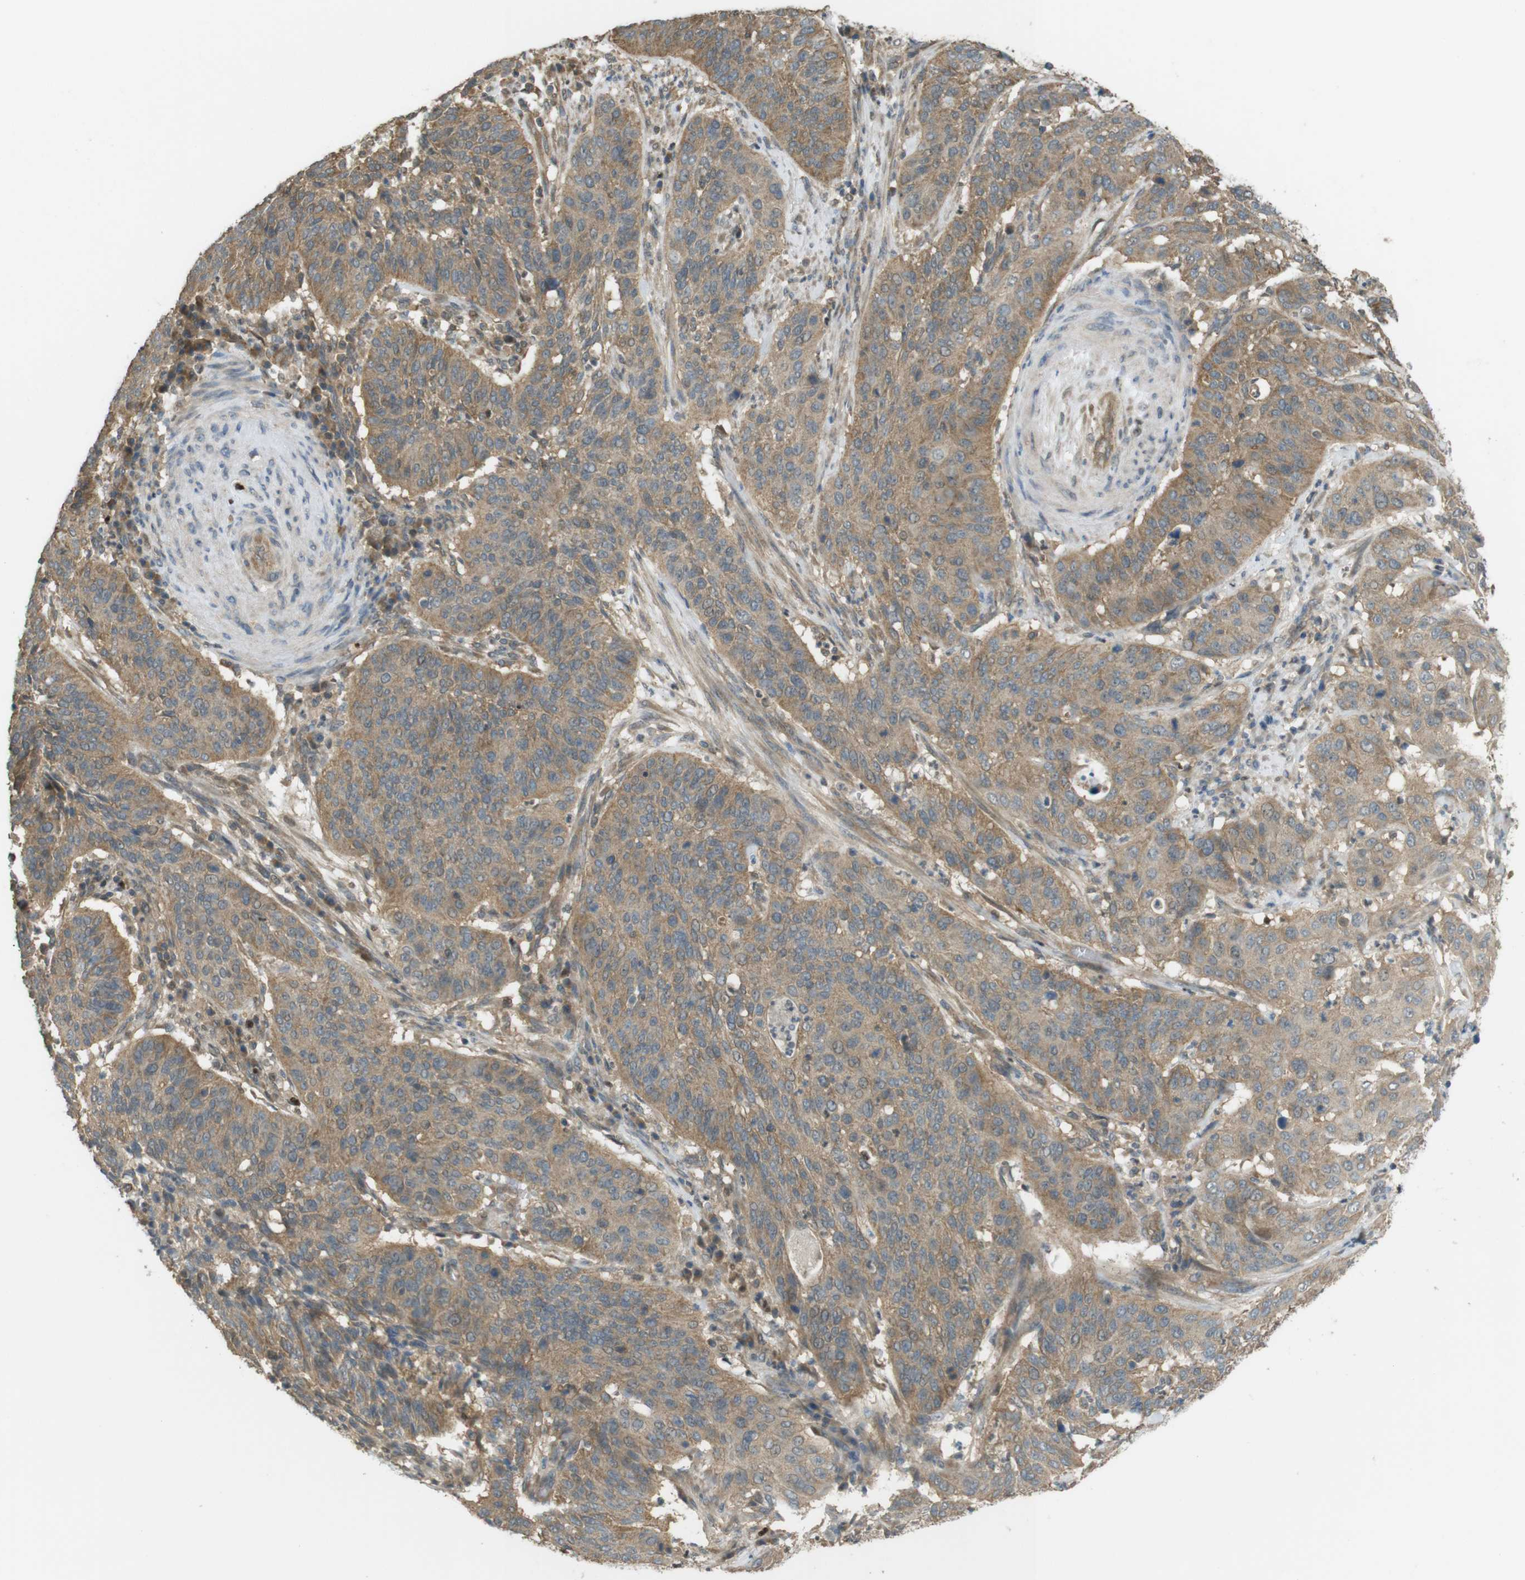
{"staining": {"intensity": "moderate", "quantity": ">75%", "location": "cytoplasmic/membranous"}, "tissue": "cervical cancer", "cell_type": "Tumor cells", "image_type": "cancer", "snomed": [{"axis": "morphology", "description": "Normal tissue, NOS"}, {"axis": "morphology", "description": "Squamous cell carcinoma, NOS"}, {"axis": "topography", "description": "Cervix"}], "caption": "A brown stain shows moderate cytoplasmic/membranous positivity of a protein in cervical squamous cell carcinoma tumor cells.", "gene": "ZDHHC20", "patient": {"sex": "female", "age": 39}}